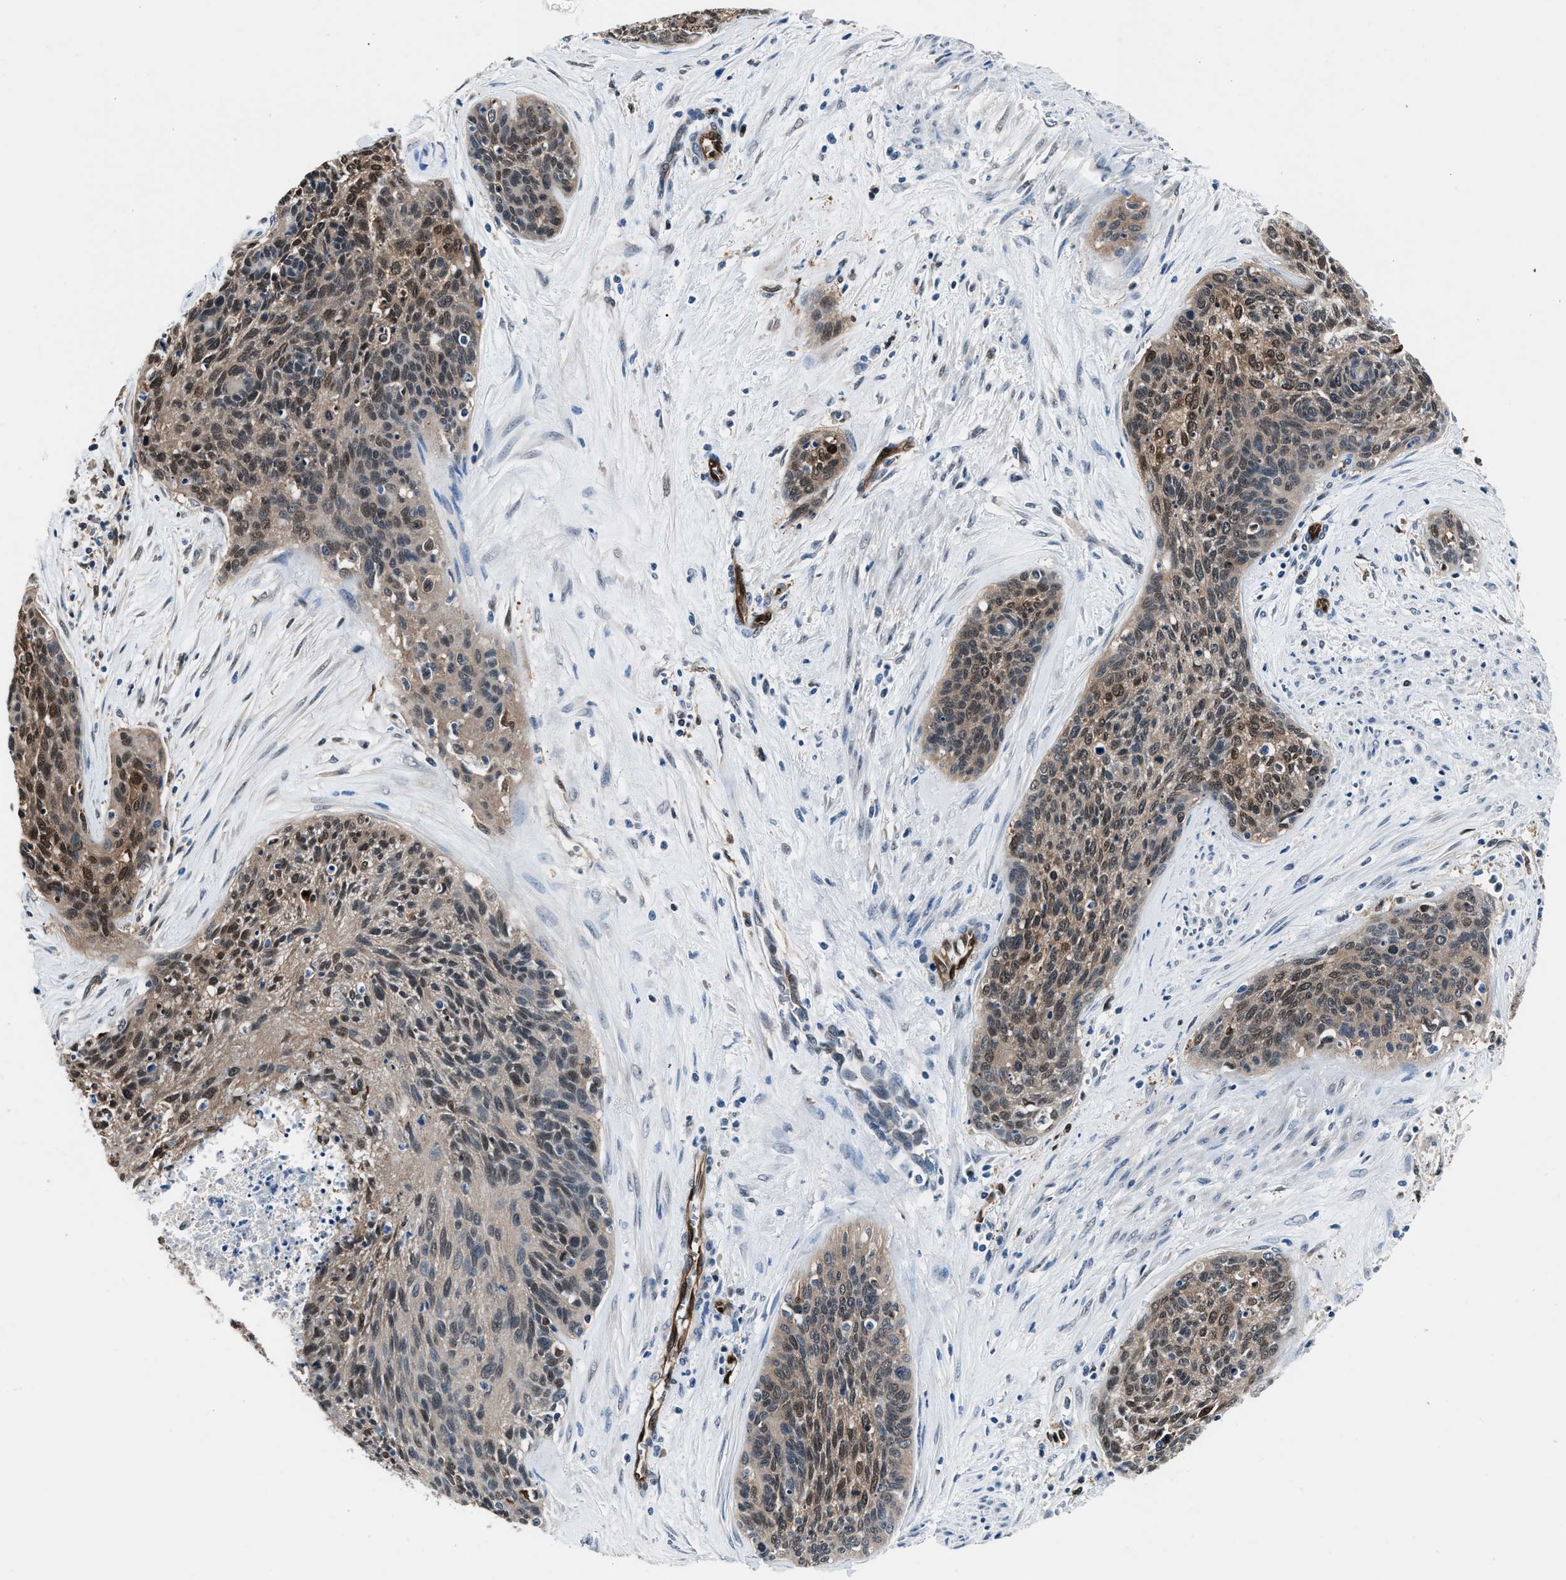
{"staining": {"intensity": "moderate", "quantity": "25%-75%", "location": "cytoplasmic/membranous,nuclear"}, "tissue": "cervical cancer", "cell_type": "Tumor cells", "image_type": "cancer", "snomed": [{"axis": "morphology", "description": "Squamous cell carcinoma, NOS"}, {"axis": "topography", "description": "Cervix"}], "caption": "Protein analysis of cervical cancer (squamous cell carcinoma) tissue displays moderate cytoplasmic/membranous and nuclear expression in approximately 25%-75% of tumor cells.", "gene": "PPA1", "patient": {"sex": "female", "age": 55}}